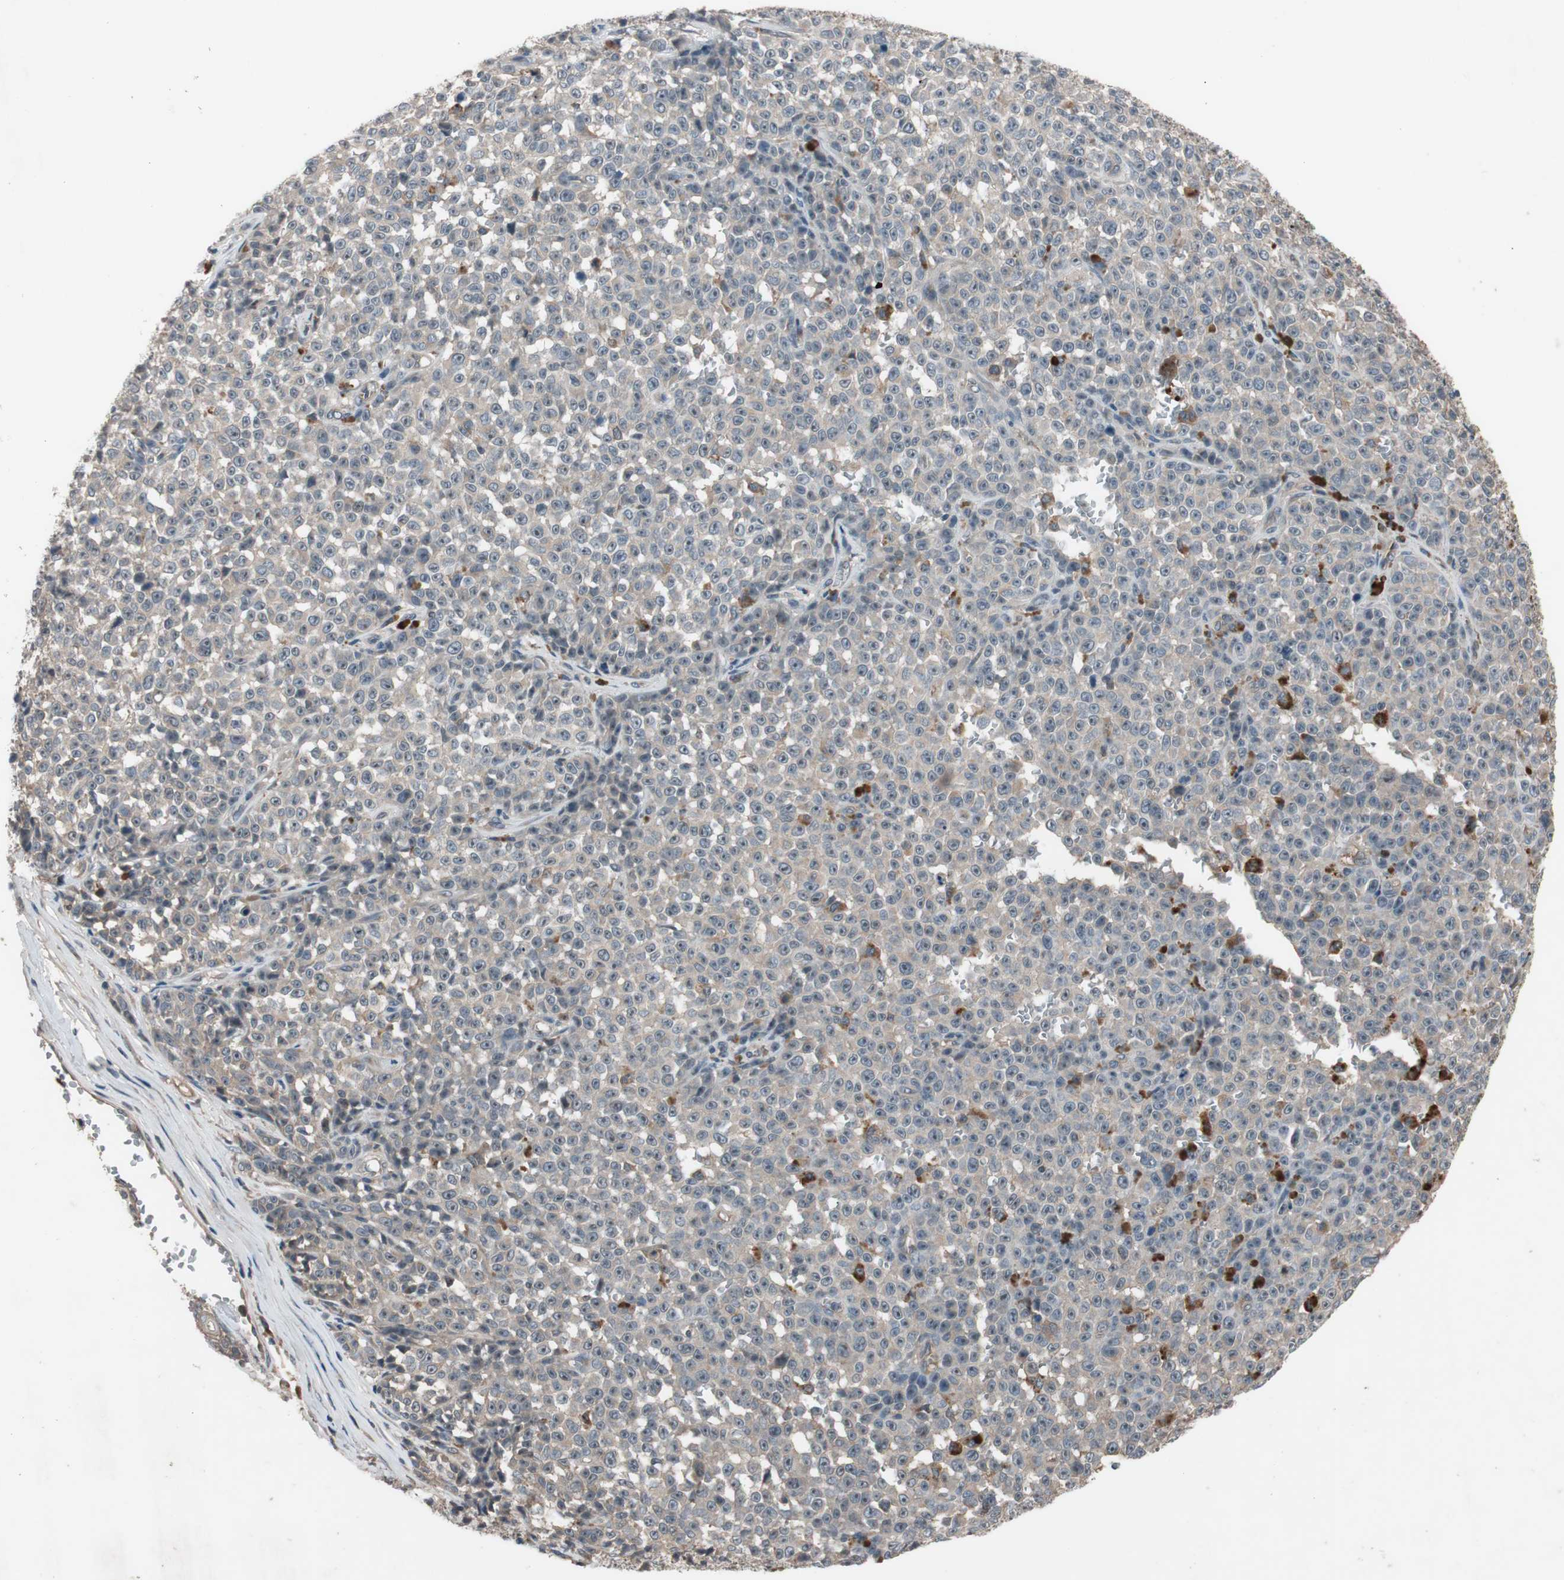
{"staining": {"intensity": "weak", "quantity": ">75%", "location": "cytoplasmic/membranous"}, "tissue": "melanoma", "cell_type": "Tumor cells", "image_type": "cancer", "snomed": [{"axis": "morphology", "description": "Malignant melanoma, NOS"}, {"axis": "topography", "description": "Skin"}], "caption": "IHC of human malignant melanoma shows low levels of weak cytoplasmic/membranous expression in about >75% of tumor cells.", "gene": "NSF", "patient": {"sex": "female", "age": 82}}